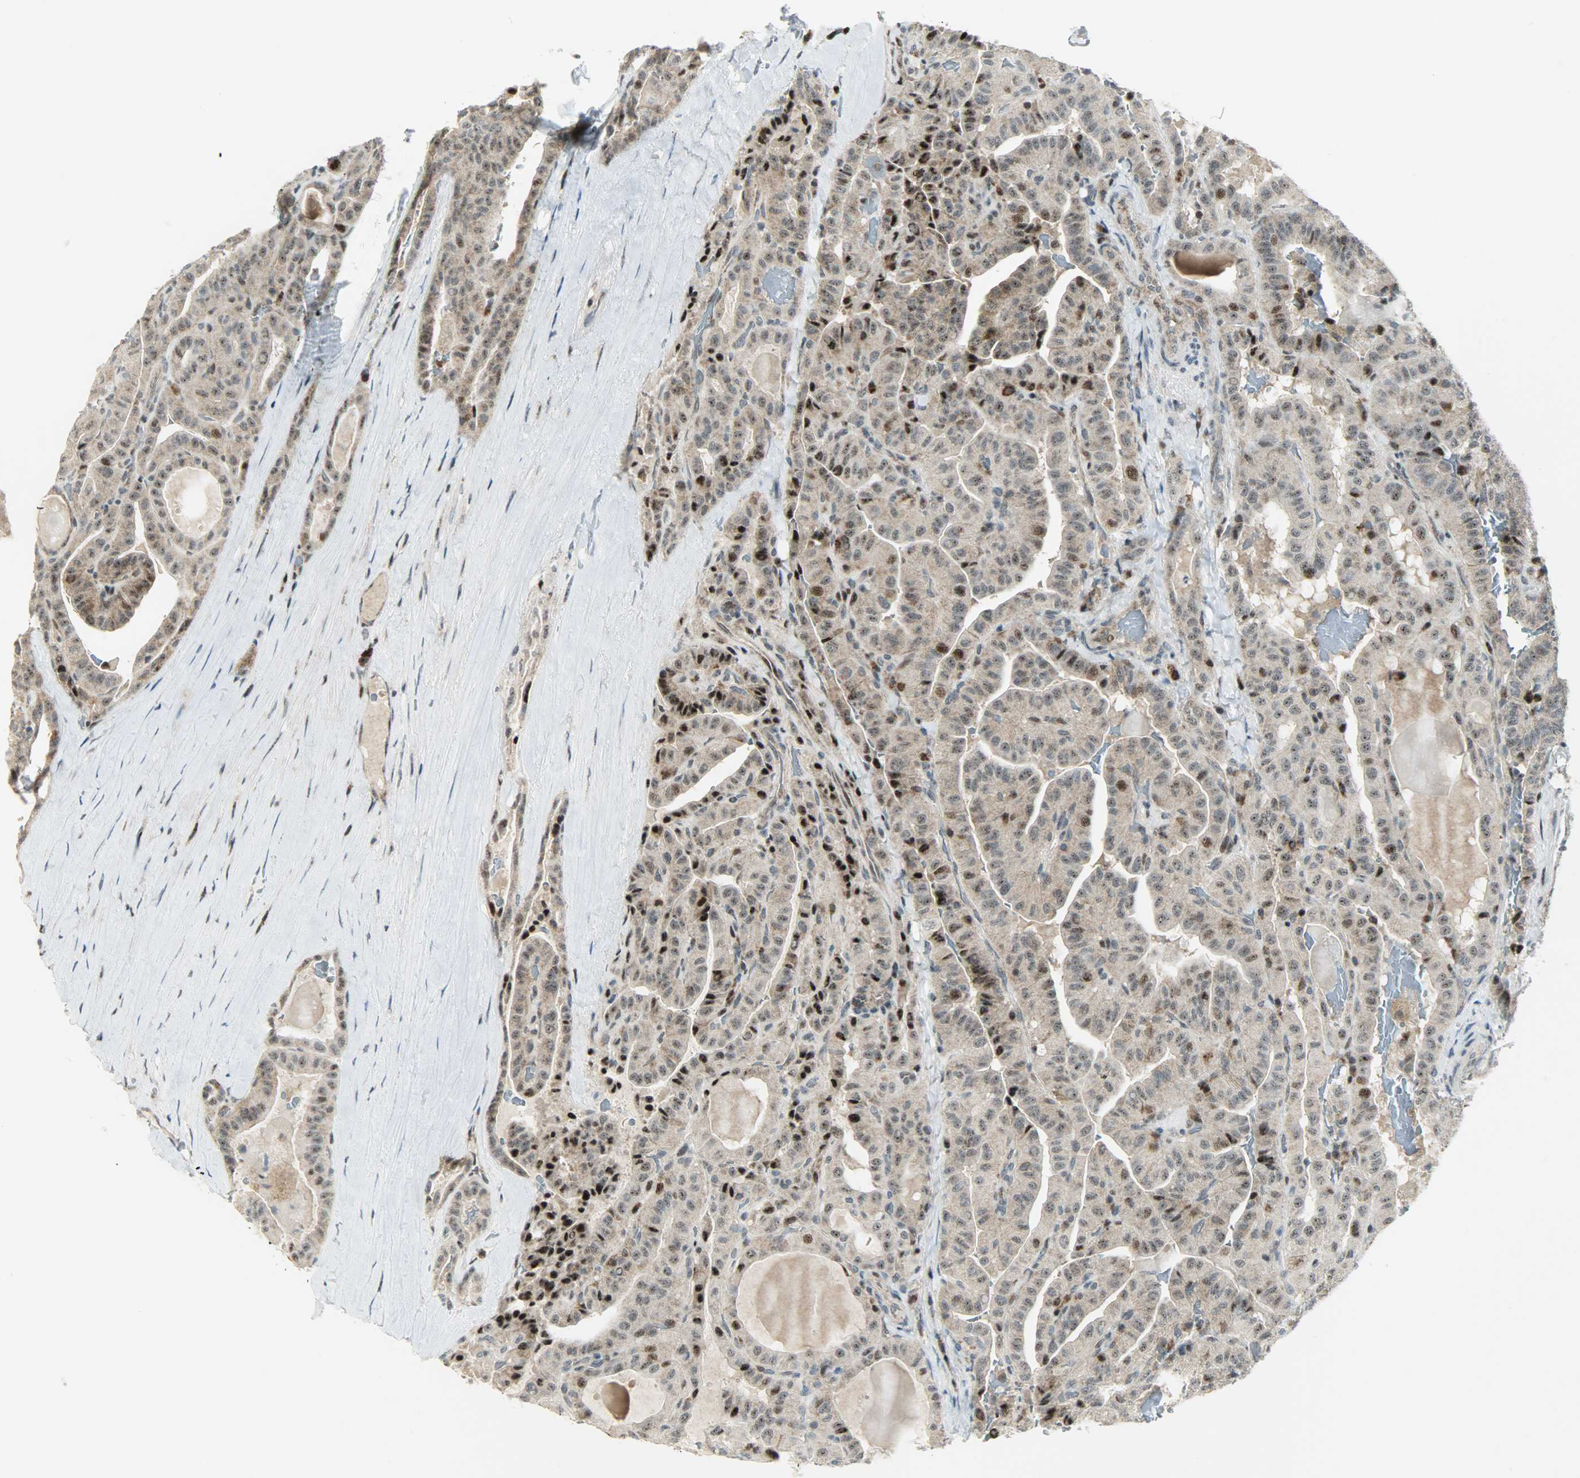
{"staining": {"intensity": "strong", "quantity": "25%-75%", "location": "cytoplasmic/membranous,nuclear"}, "tissue": "thyroid cancer", "cell_type": "Tumor cells", "image_type": "cancer", "snomed": [{"axis": "morphology", "description": "Papillary adenocarcinoma, NOS"}, {"axis": "topography", "description": "Thyroid gland"}], "caption": "Strong cytoplasmic/membranous and nuclear staining for a protein is seen in about 25%-75% of tumor cells of papillary adenocarcinoma (thyroid) using immunohistochemistry (IHC).", "gene": "IL15", "patient": {"sex": "male", "age": 77}}